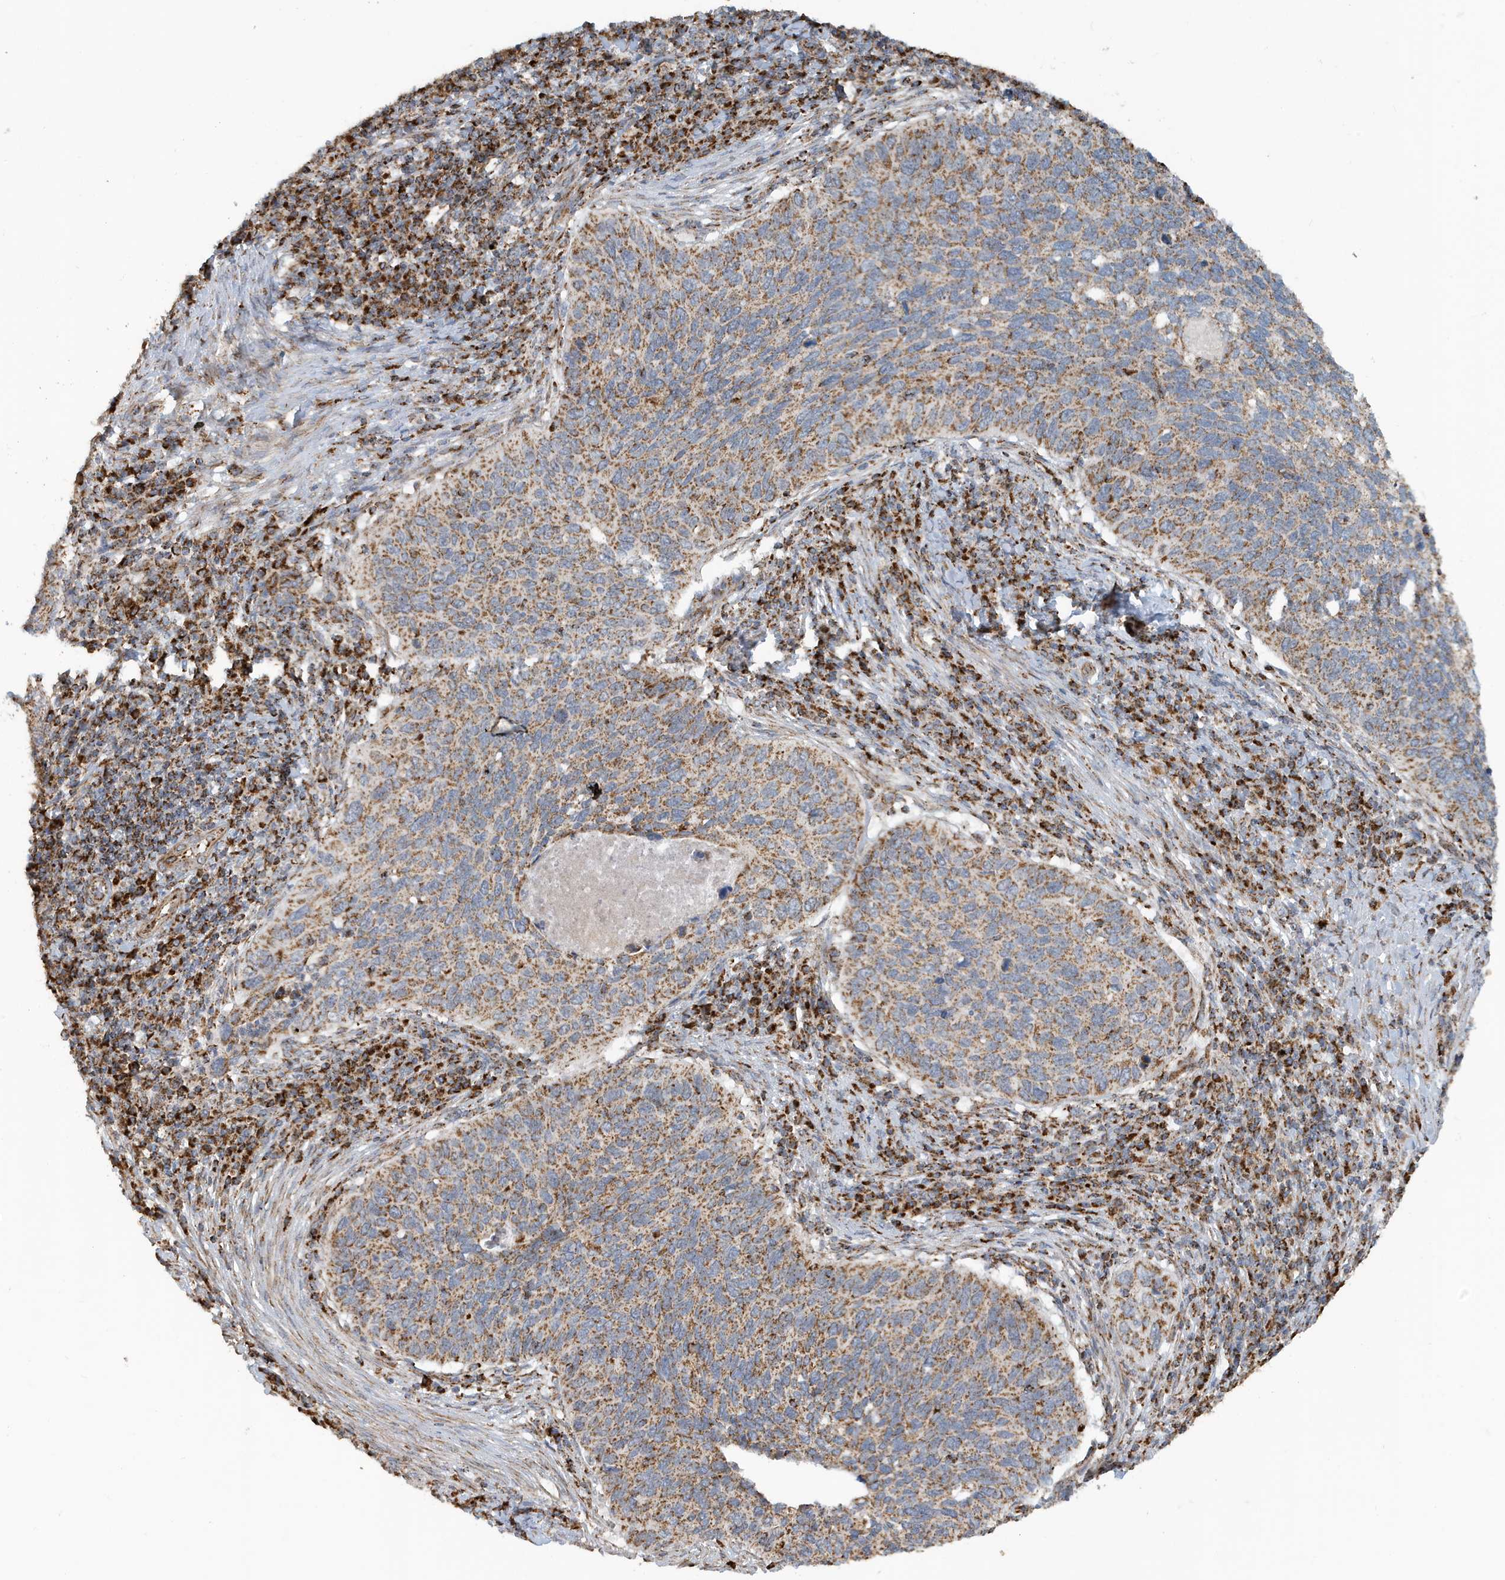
{"staining": {"intensity": "moderate", "quantity": ">75%", "location": "cytoplasmic/membranous"}, "tissue": "cervical cancer", "cell_type": "Tumor cells", "image_type": "cancer", "snomed": [{"axis": "morphology", "description": "Squamous cell carcinoma, NOS"}, {"axis": "topography", "description": "Cervix"}], "caption": "Squamous cell carcinoma (cervical) stained with DAB (3,3'-diaminobenzidine) IHC reveals medium levels of moderate cytoplasmic/membranous expression in approximately >75% of tumor cells.", "gene": "MAN1A1", "patient": {"sex": "female", "age": 38}}